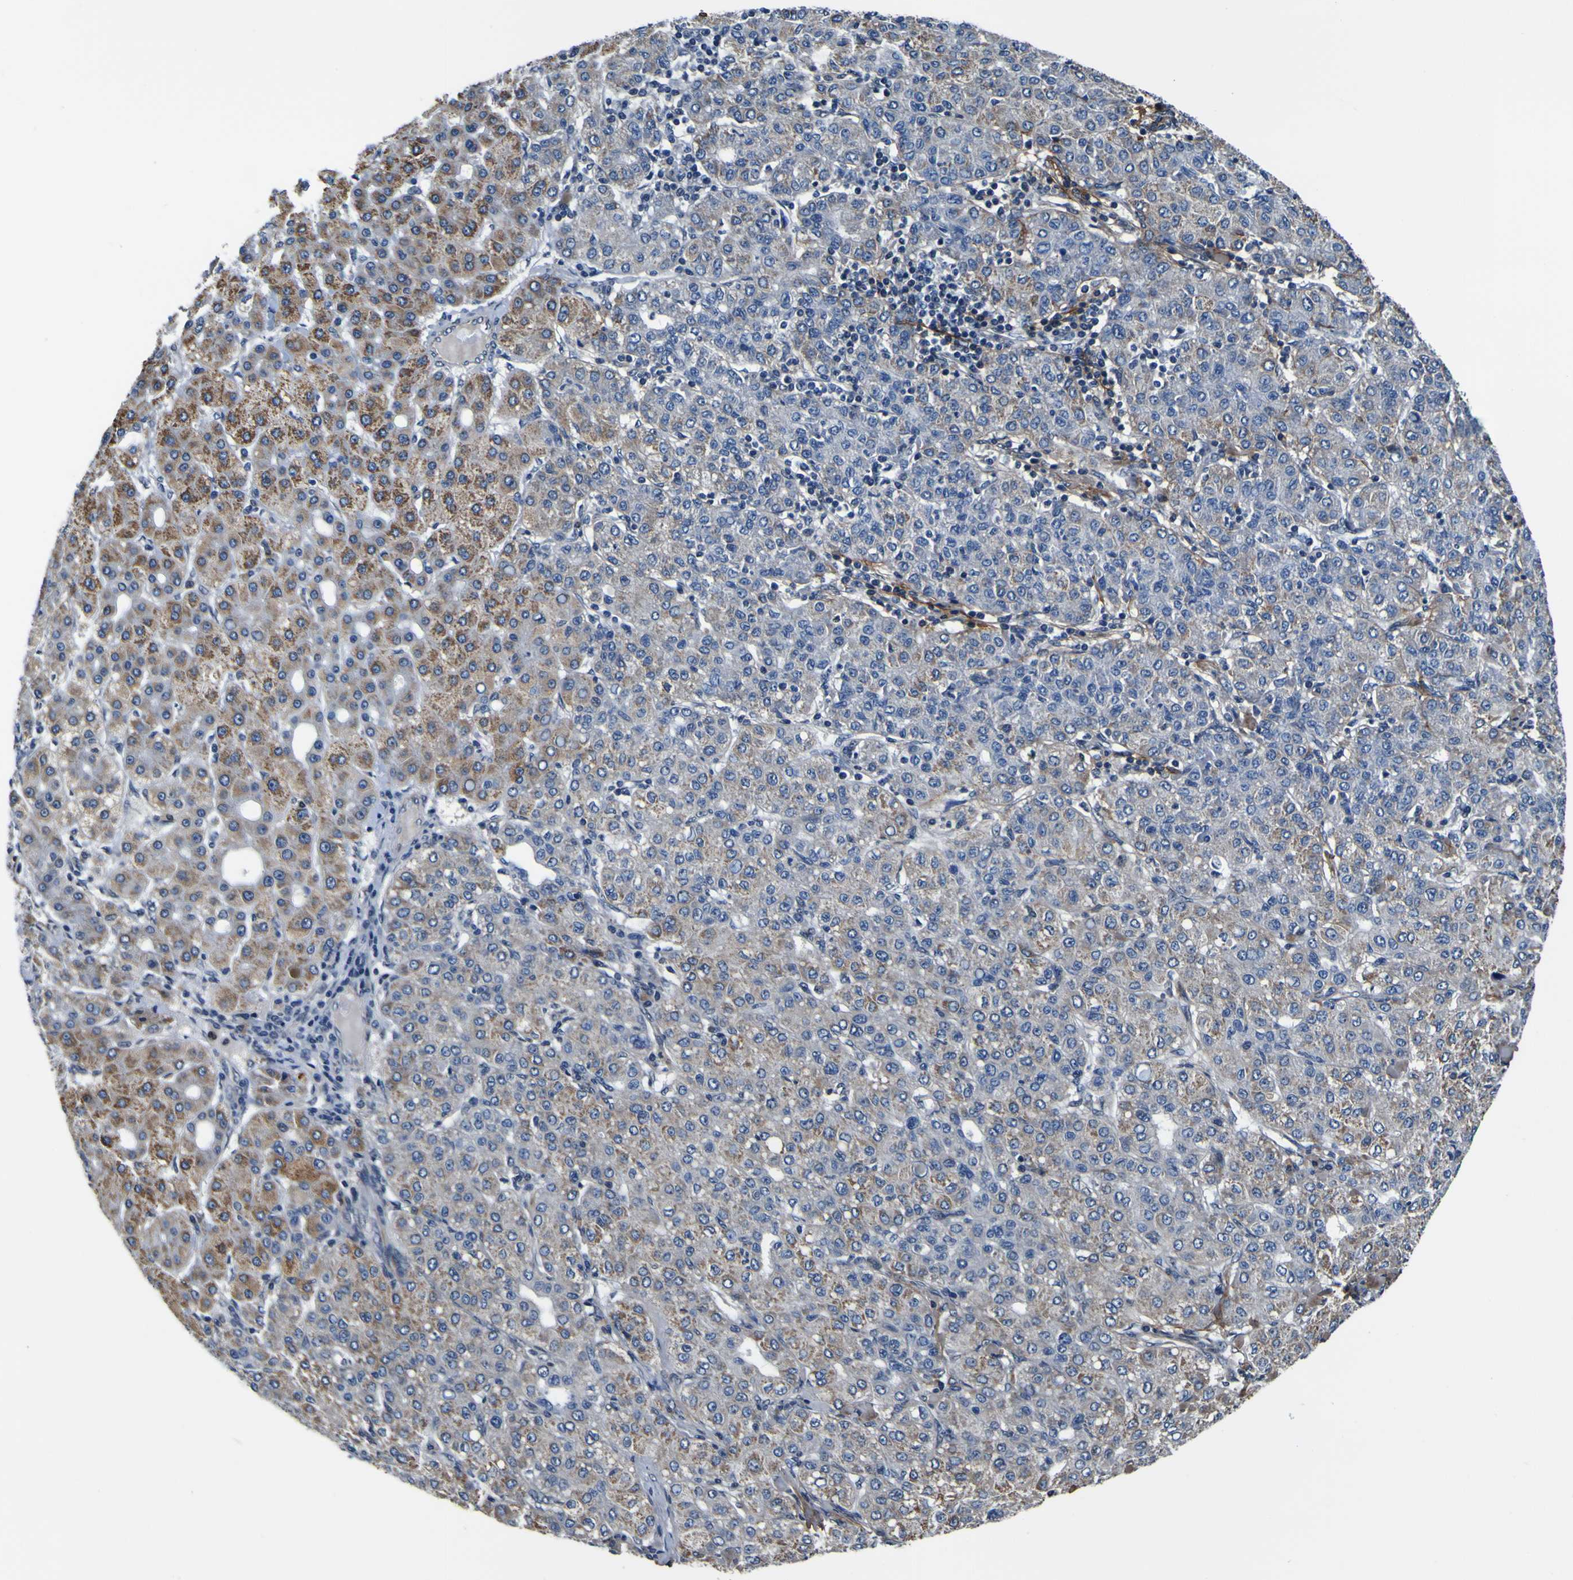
{"staining": {"intensity": "moderate", "quantity": "25%-75%", "location": "cytoplasmic/membranous"}, "tissue": "liver cancer", "cell_type": "Tumor cells", "image_type": "cancer", "snomed": [{"axis": "morphology", "description": "Carcinoma, Hepatocellular, NOS"}, {"axis": "topography", "description": "Liver"}], "caption": "Immunohistochemical staining of liver cancer (hepatocellular carcinoma) reveals medium levels of moderate cytoplasmic/membranous positivity in about 25%-75% of tumor cells.", "gene": "POSTN", "patient": {"sex": "male", "age": 65}}